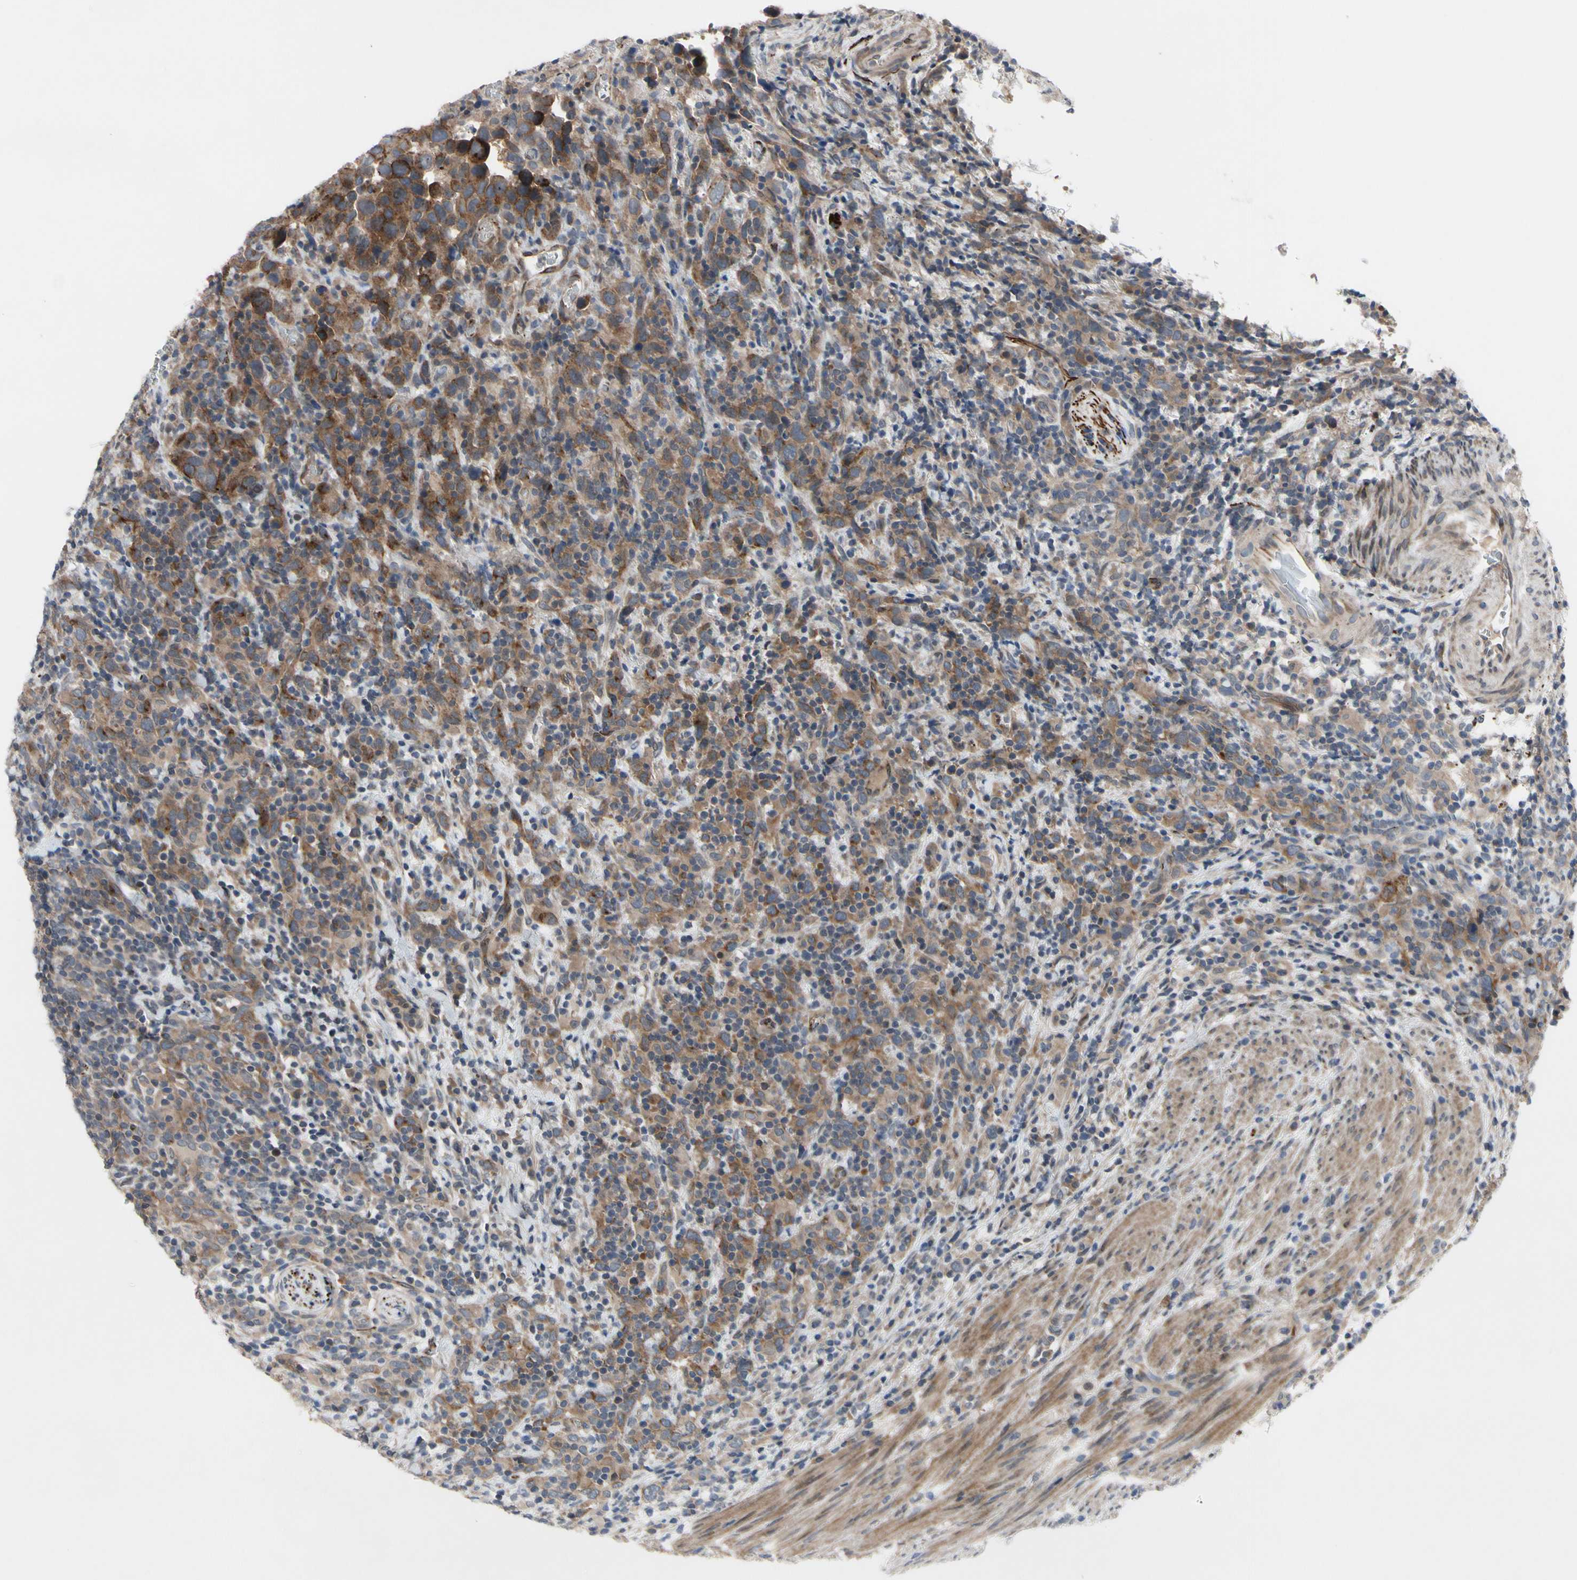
{"staining": {"intensity": "moderate", "quantity": ">75%", "location": "cytoplasmic/membranous"}, "tissue": "urothelial cancer", "cell_type": "Tumor cells", "image_type": "cancer", "snomed": [{"axis": "morphology", "description": "Urothelial carcinoma, High grade"}, {"axis": "topography", "description": "Urinary bladder"}], "caption": "Tumor cells demonstrate medium levels of moderate cytoplasmic/membranous expression in approximately >75% of cells in human high-grade urothelial carcinoma. The protein of interest is shown in brown color, while the nuclei are stained blue.", "gene": "OAZ1", "patient": {"sex": "male", "age": 61}}